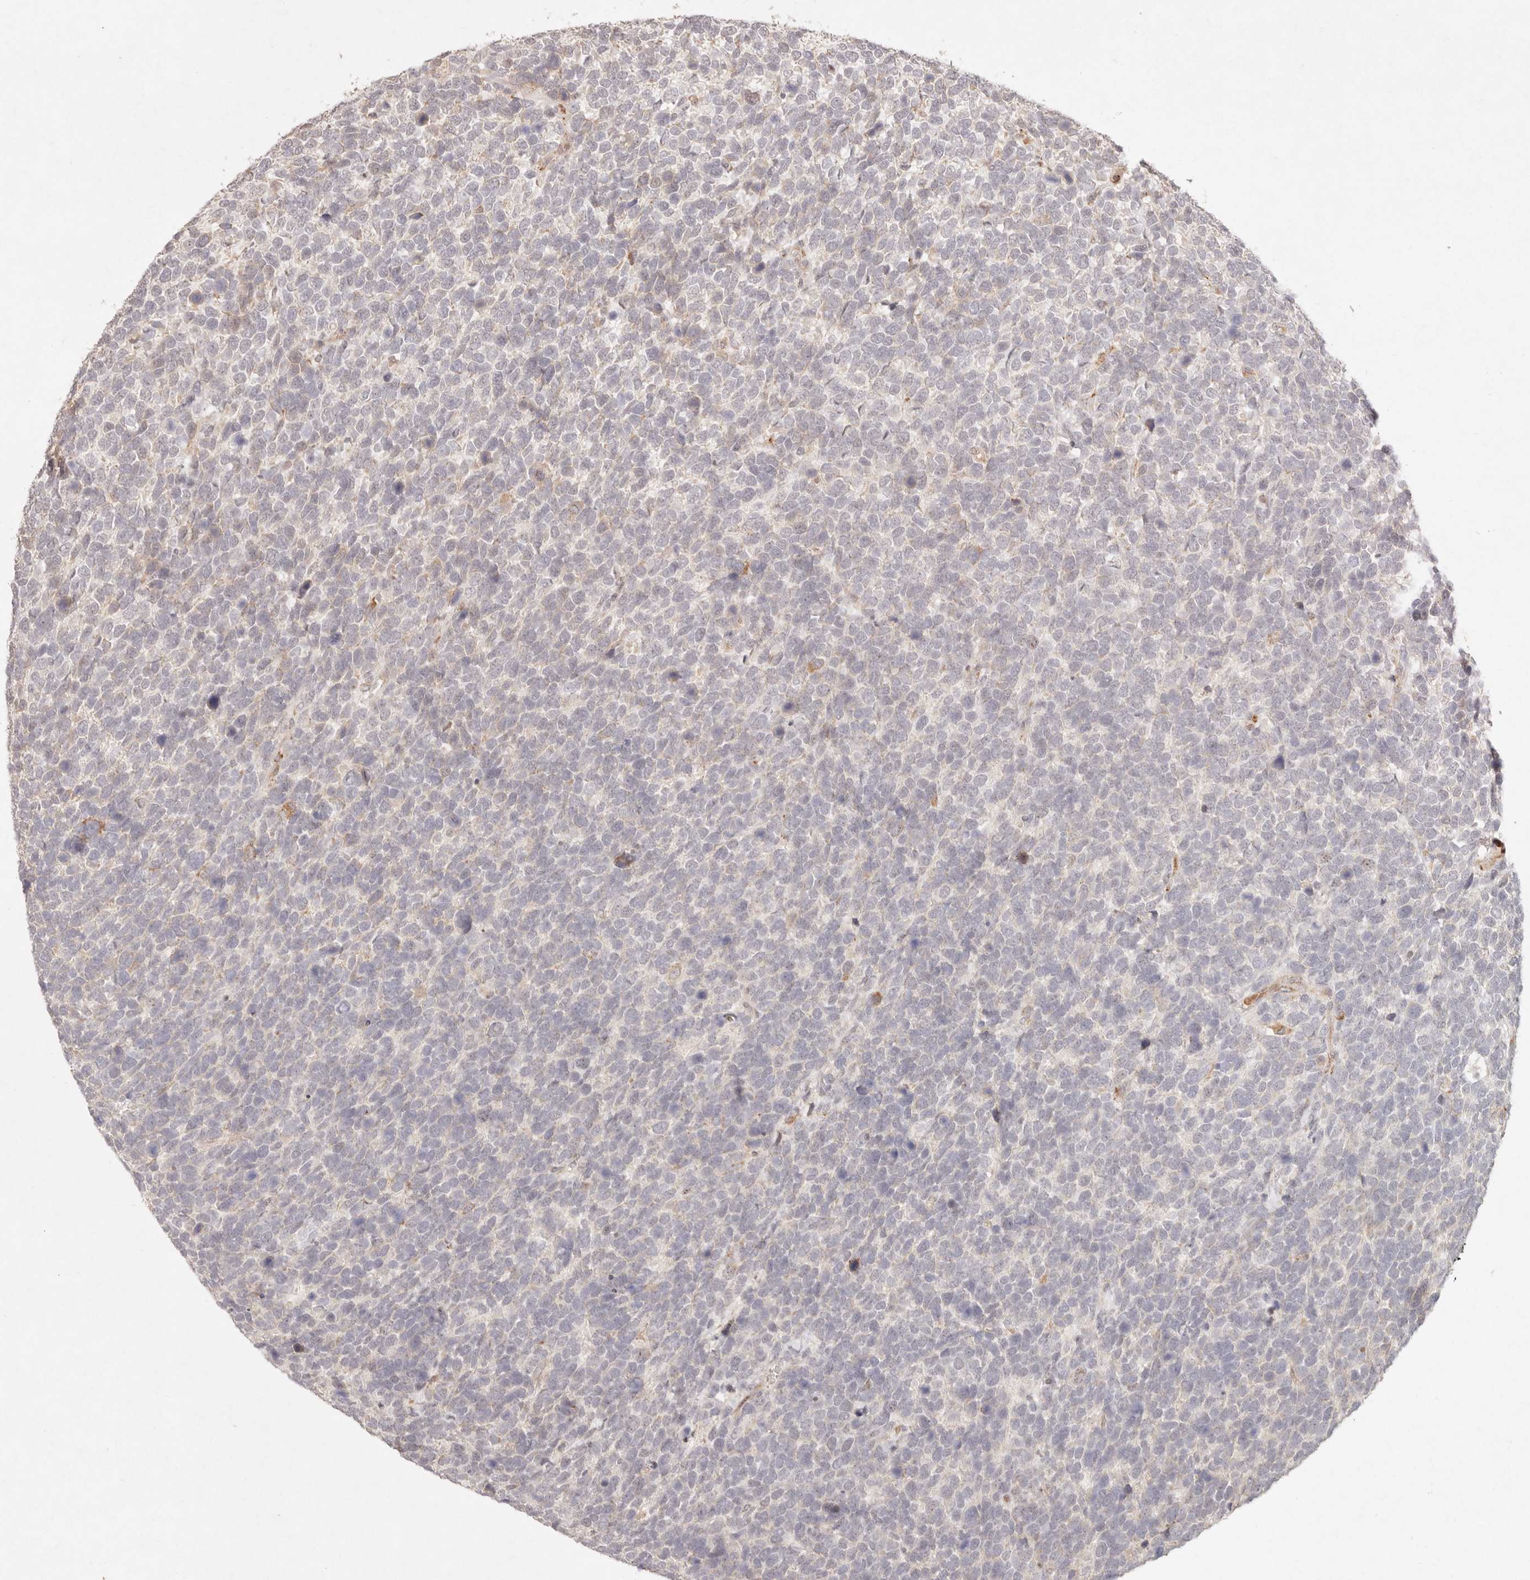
{"staining": {"intensity": "negative", "quantity": "none", "location": "none"}, "tissue": "urothelial cancer", "cell_type": "Tumor cells", "image_type": "cancer", "snomed": [{"axis": "morphology", "description": "Urothelial carcinoma, High grade"}, {"axis": "topography", "description": "Urinary bladder"}], "caption": "Tumor cells show no significant protein positivity in high-grade urothelial carcinoma.", "gene": "C1orf127", "patient": {"sex": "female", "age": 82}}